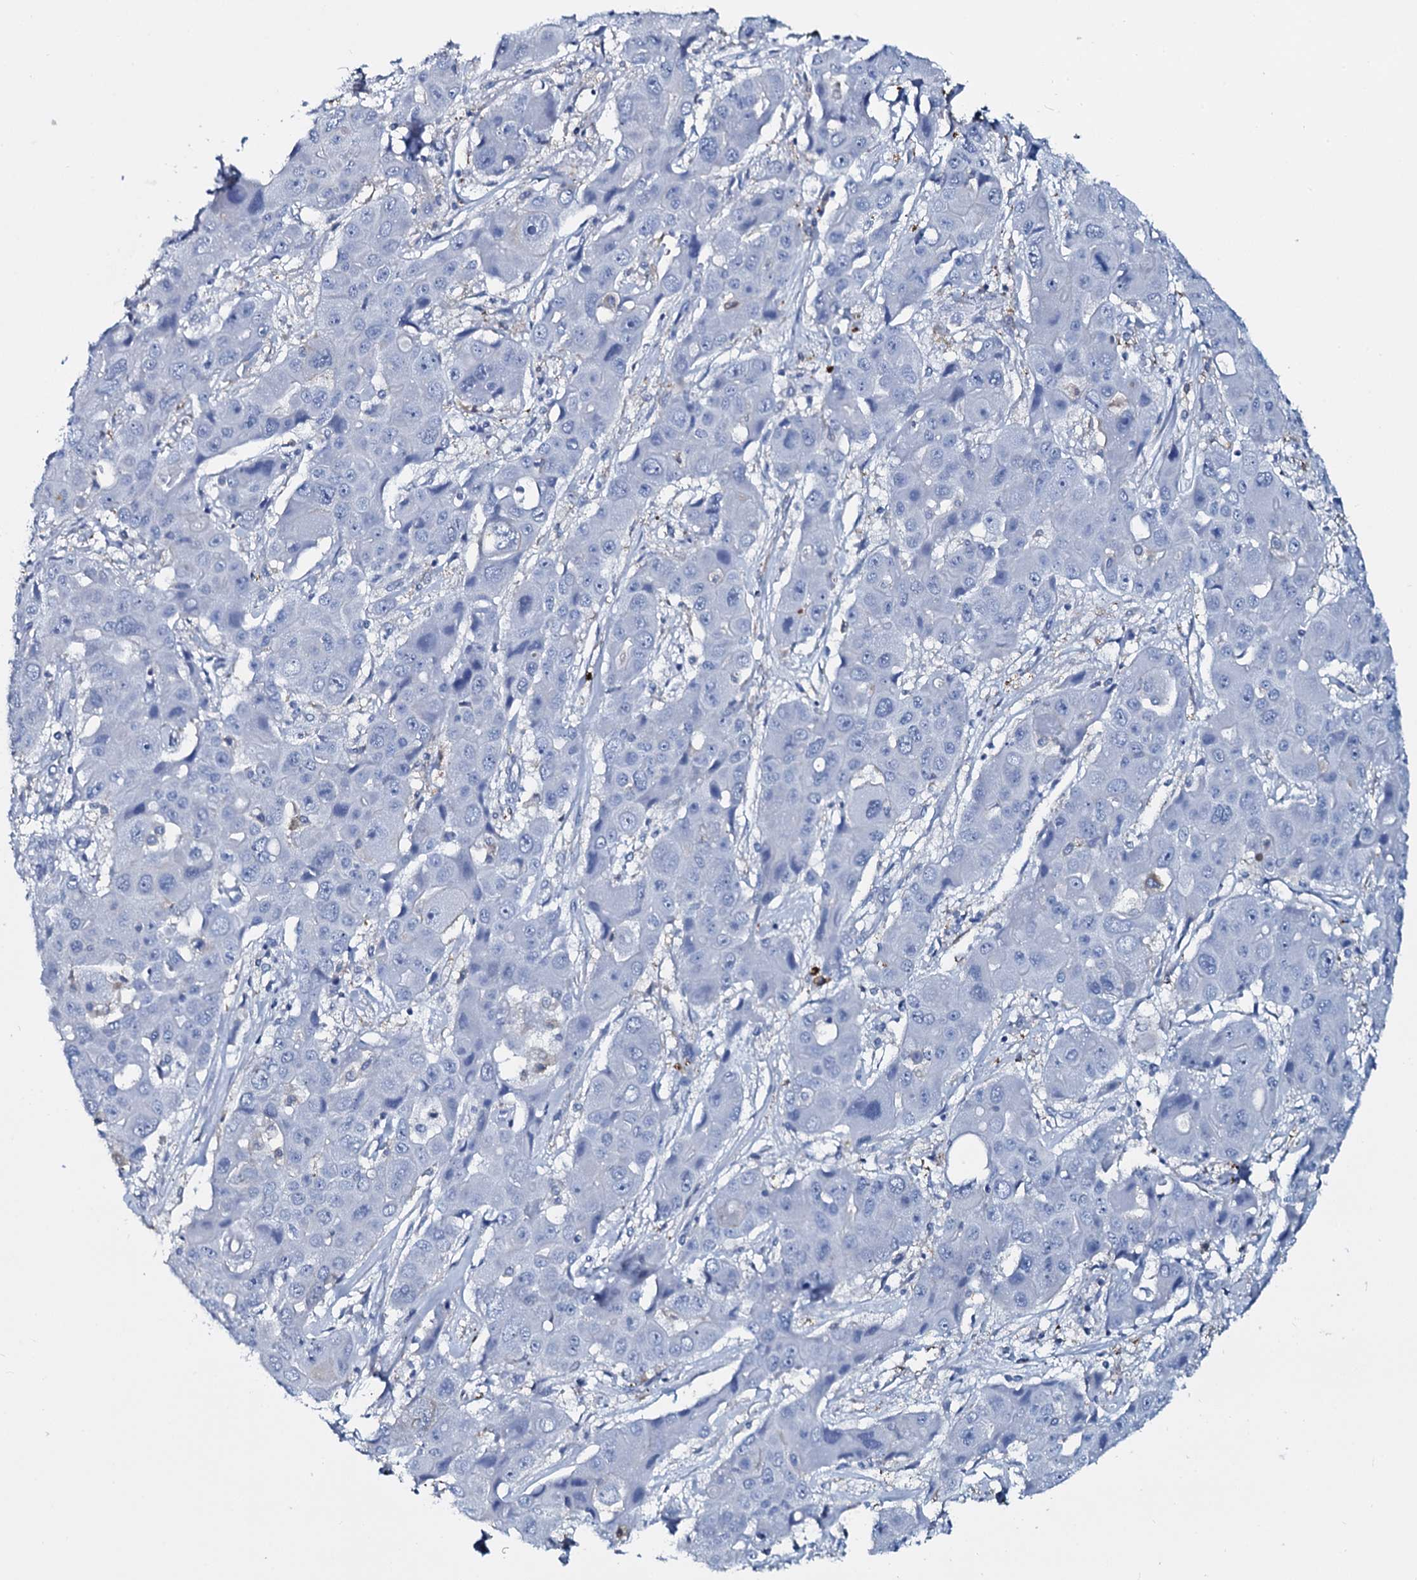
{"staining": {"intensity": "negative", "quantity": "none", "location": "none"}, "tissue": "liver cancer", "cell_type": "Tumor cells", "image_type": "cancer", "snomed": [{"axis": "morphology", "description": "Cholangiocarcinoma"}, {"axis": "topography", "description": "Liver"}], "caption": "Immunohistochemistry (IHC) image of human liver cancer (cholangiocarcinoma) stained for a protein (brown), which displays no positivity in tumor cells.", "gene": "SLC4A7", "patient": {"sex": "male", "age": 67}}